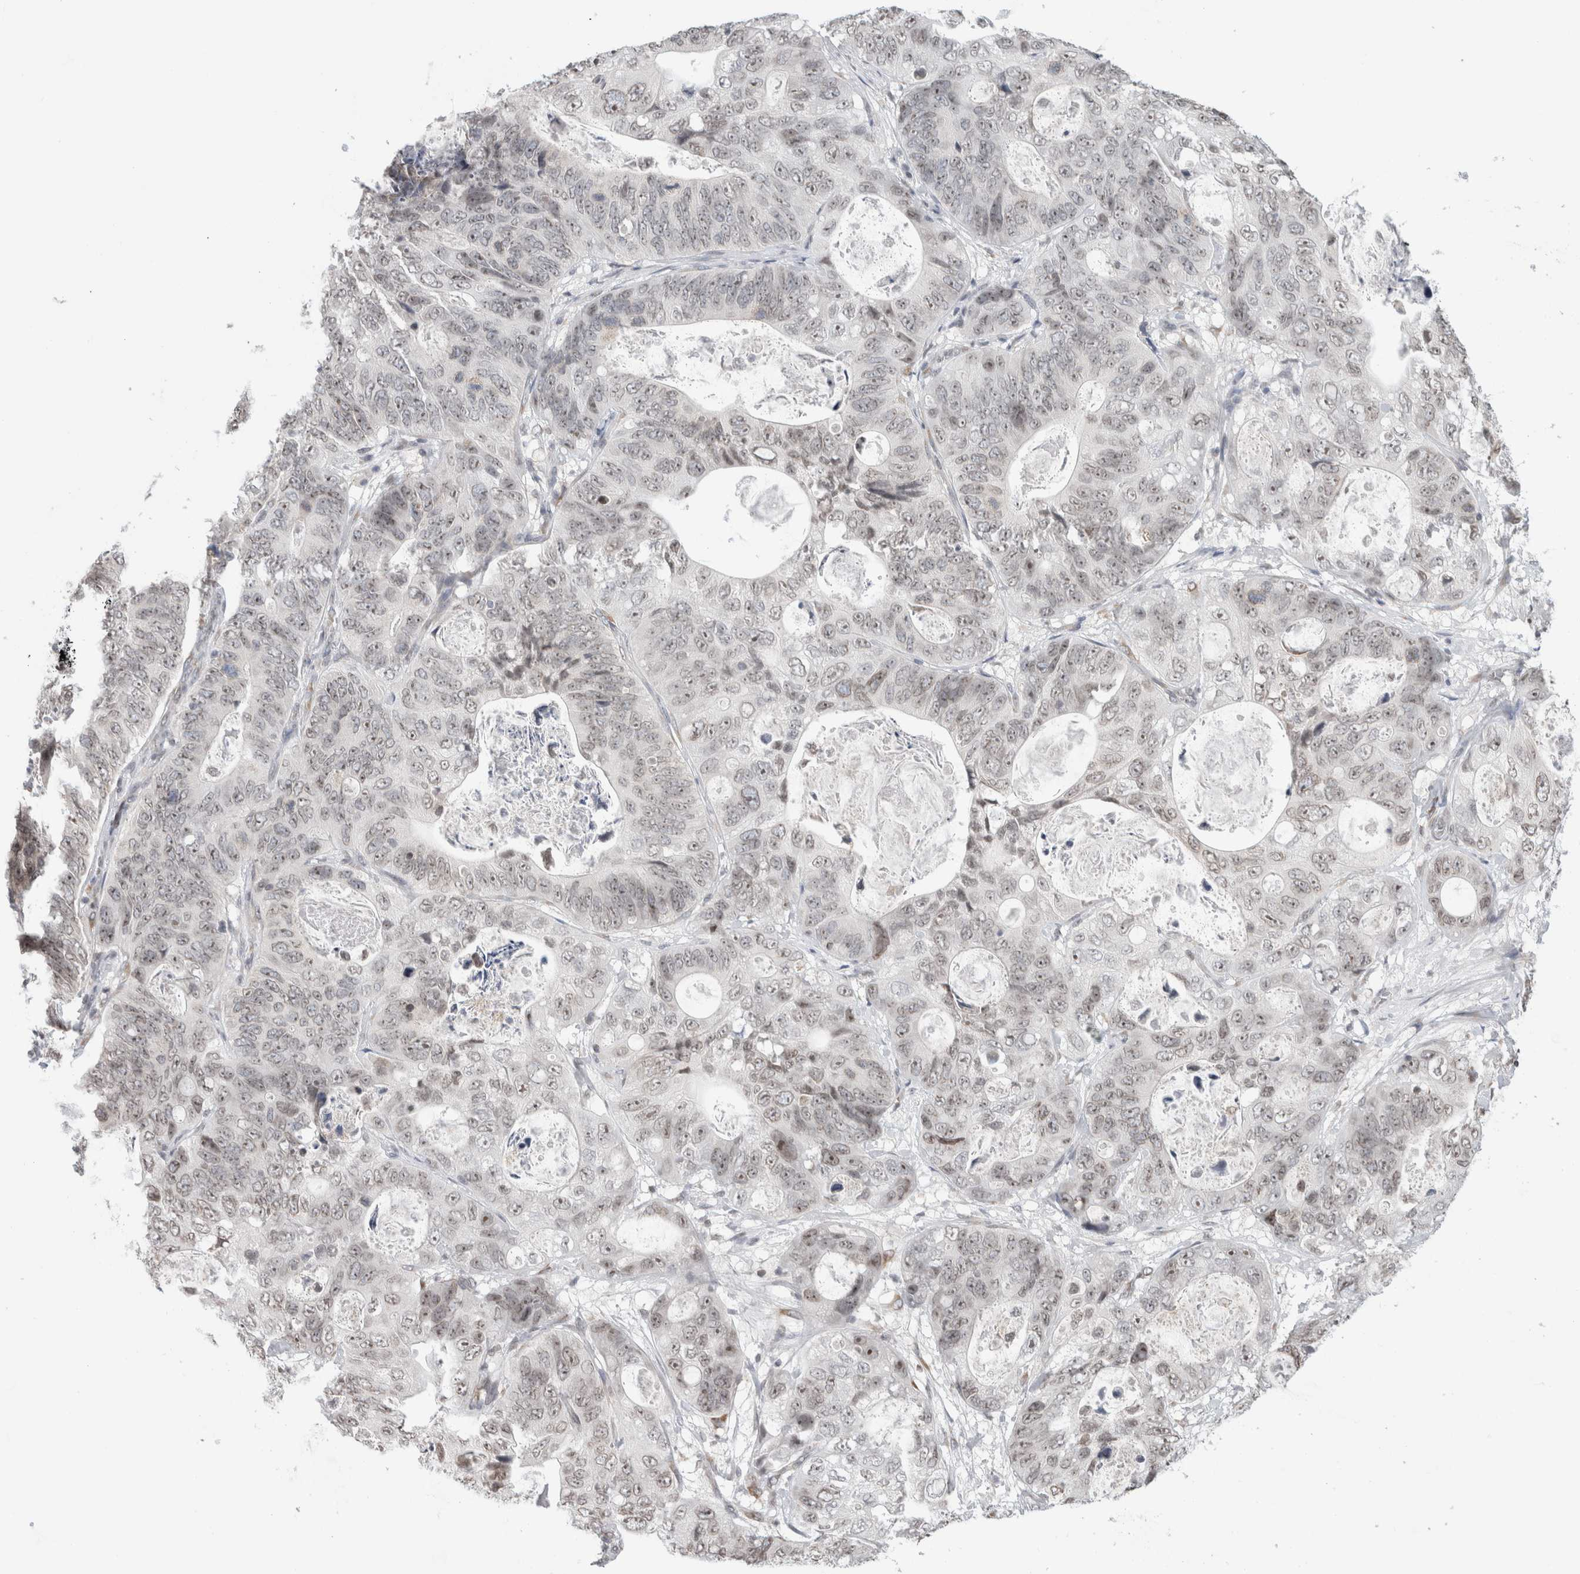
{"staining": {"intensity": "weak", "quantity": ">75%", "location": "nuclear"}, "tissue": "stomach cancer", "cell_type": "Tumor cells", "image_type": "cancer", "snomed": [{"axis": "morphology", "description": "Normal tissue, NOS"}, {"axis": "morphology", "description": "Adenocarcinoma, NOS"}, {"axis": "topography", "description": "Stomach"}], "caption": "A micrograph of human stomach cancer stained for a protein shows weak nuclear brown staining in tumor cells.", "gene": "RBMX2", "patient": {"sex": "female", "age": 89}}